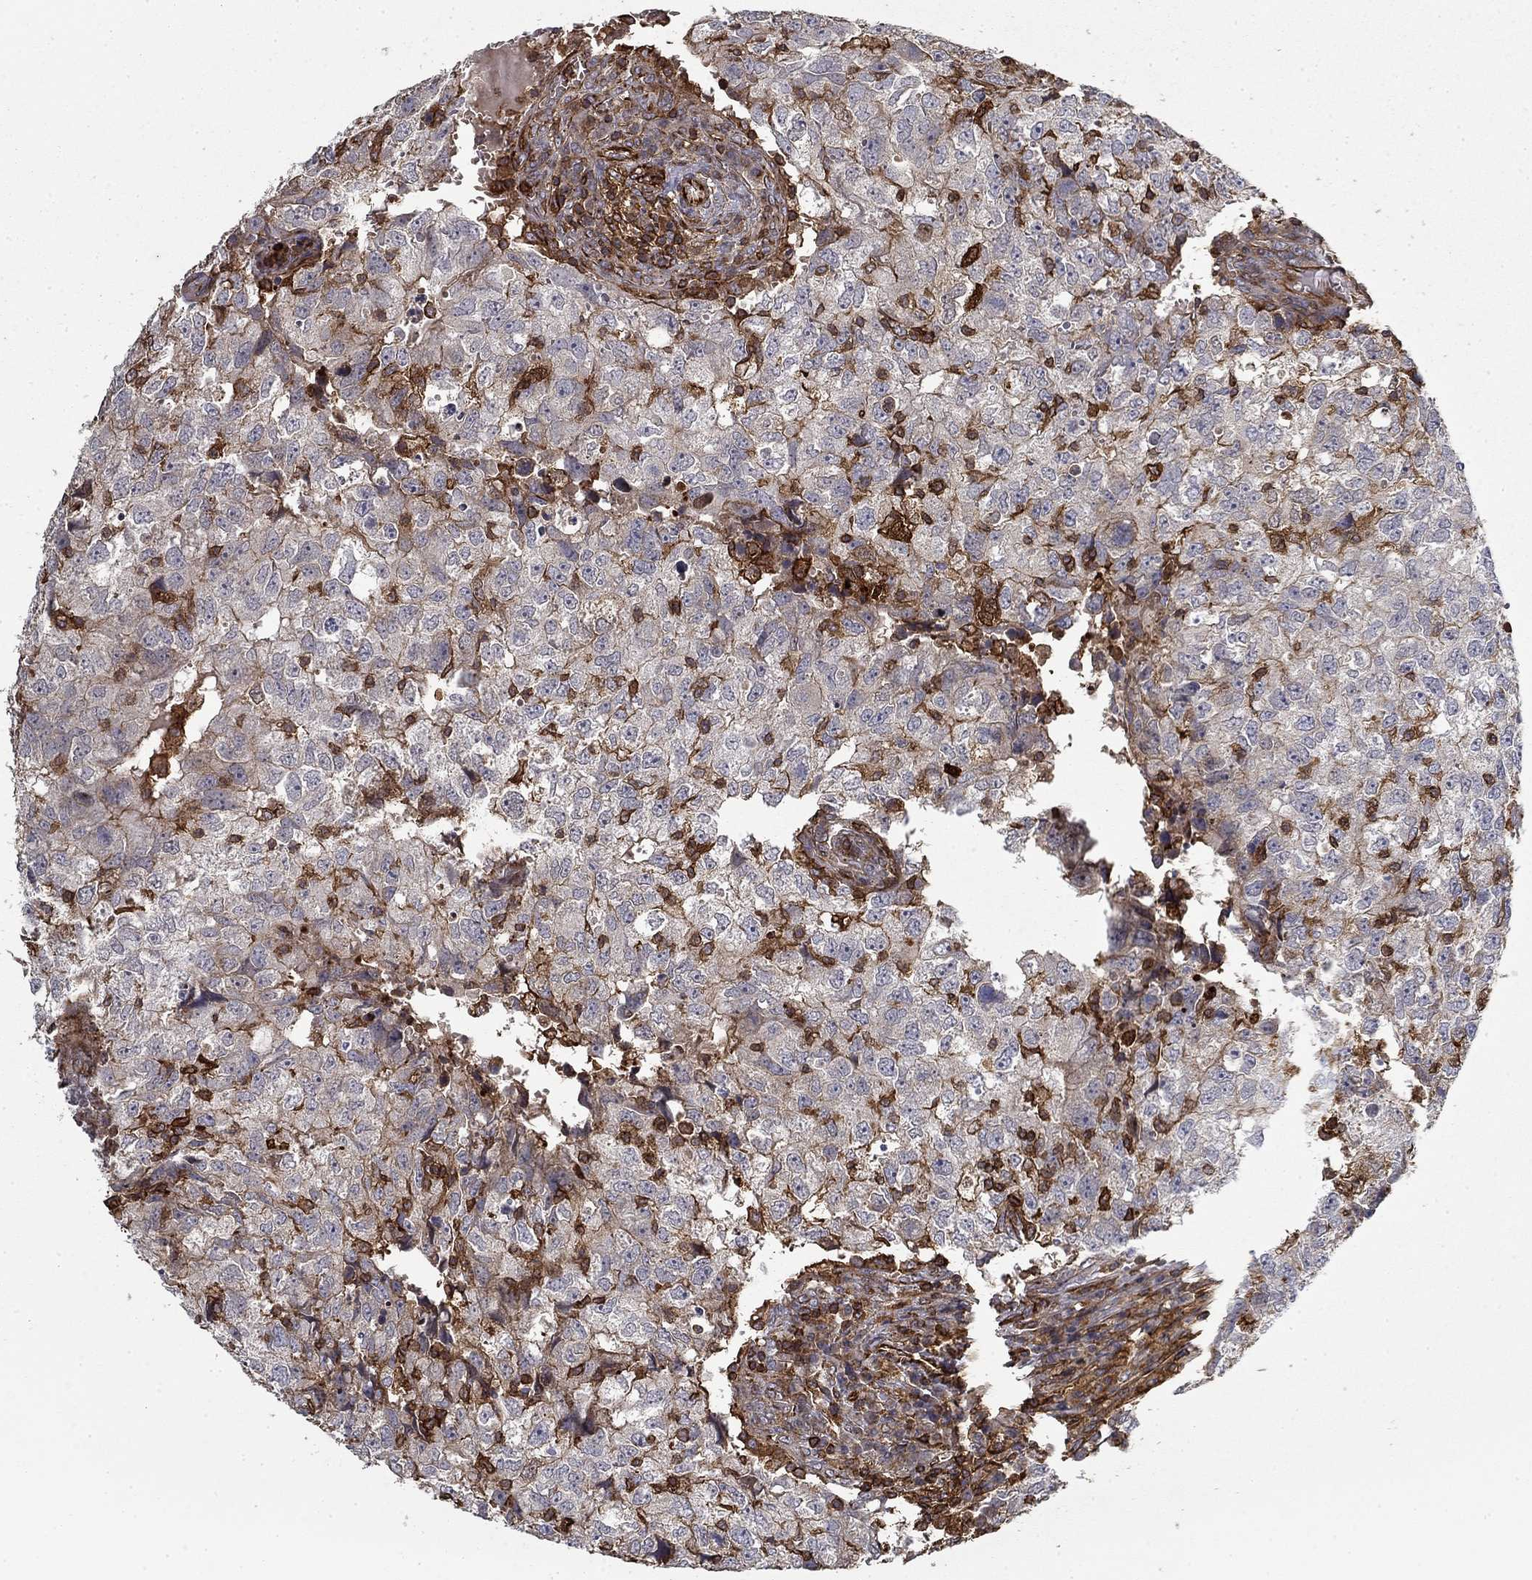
{"staining": {"intensity": "negative", "quantity": "none", "location": "none"}, "tissue": "breast cancer", "cell_type": "Tumor cells", "image_type": "cancer", "snomed": [{"axis": "morphology", "description": "Duct carcinoma"}, {"axis": "topography", "description": "Breast"}], "caption": "The micrograph shows no staining of tumor cells in breast cancer (infiltrating ductal carcinoma). (Immunohistochemistry (ihc), brightfield microscopy, high magnification).", "gene": "ADM", "patient": {"sex": "female", "age": 30}}